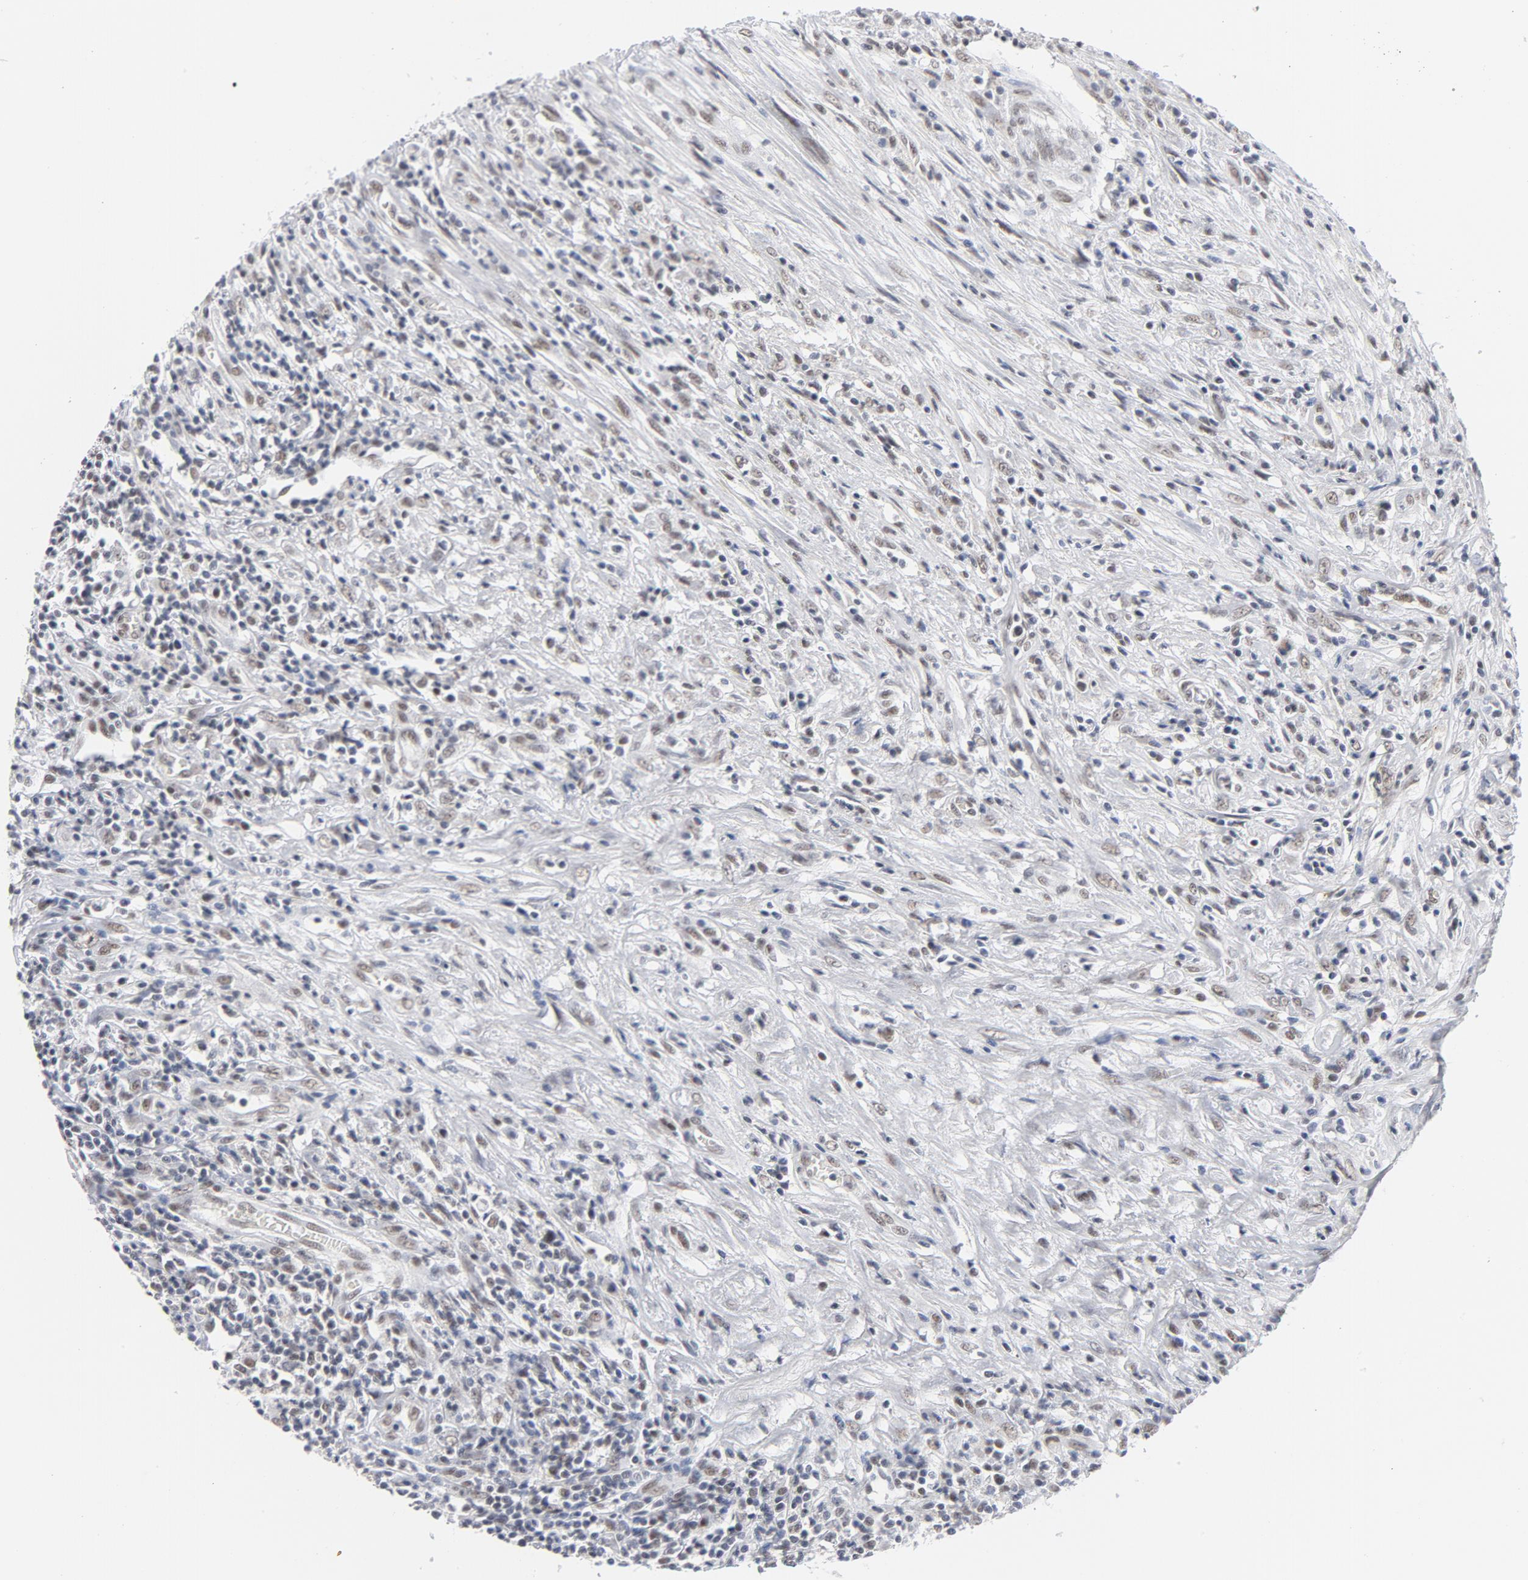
{"staining": {"intensity": "weak", "quantity": "25%-75%", "location": "nuclear"}, "tissue": "lymphoma", "cell_type": "Tumor cells", "image_type": "cancer", "snomed": [{"axis": "morphology", "description": "Malignant lymphoma, non-Hodgkin's type, High grade"}, {"axis": "topography", "description": "Lymph node"}], "caption": "Protein expression analysis of lymphoma shows weak nuclear staining in about 25%-75% of tumor cells.", "gene": "BAP1", "patient": {"sex": "female", "age": 84}}